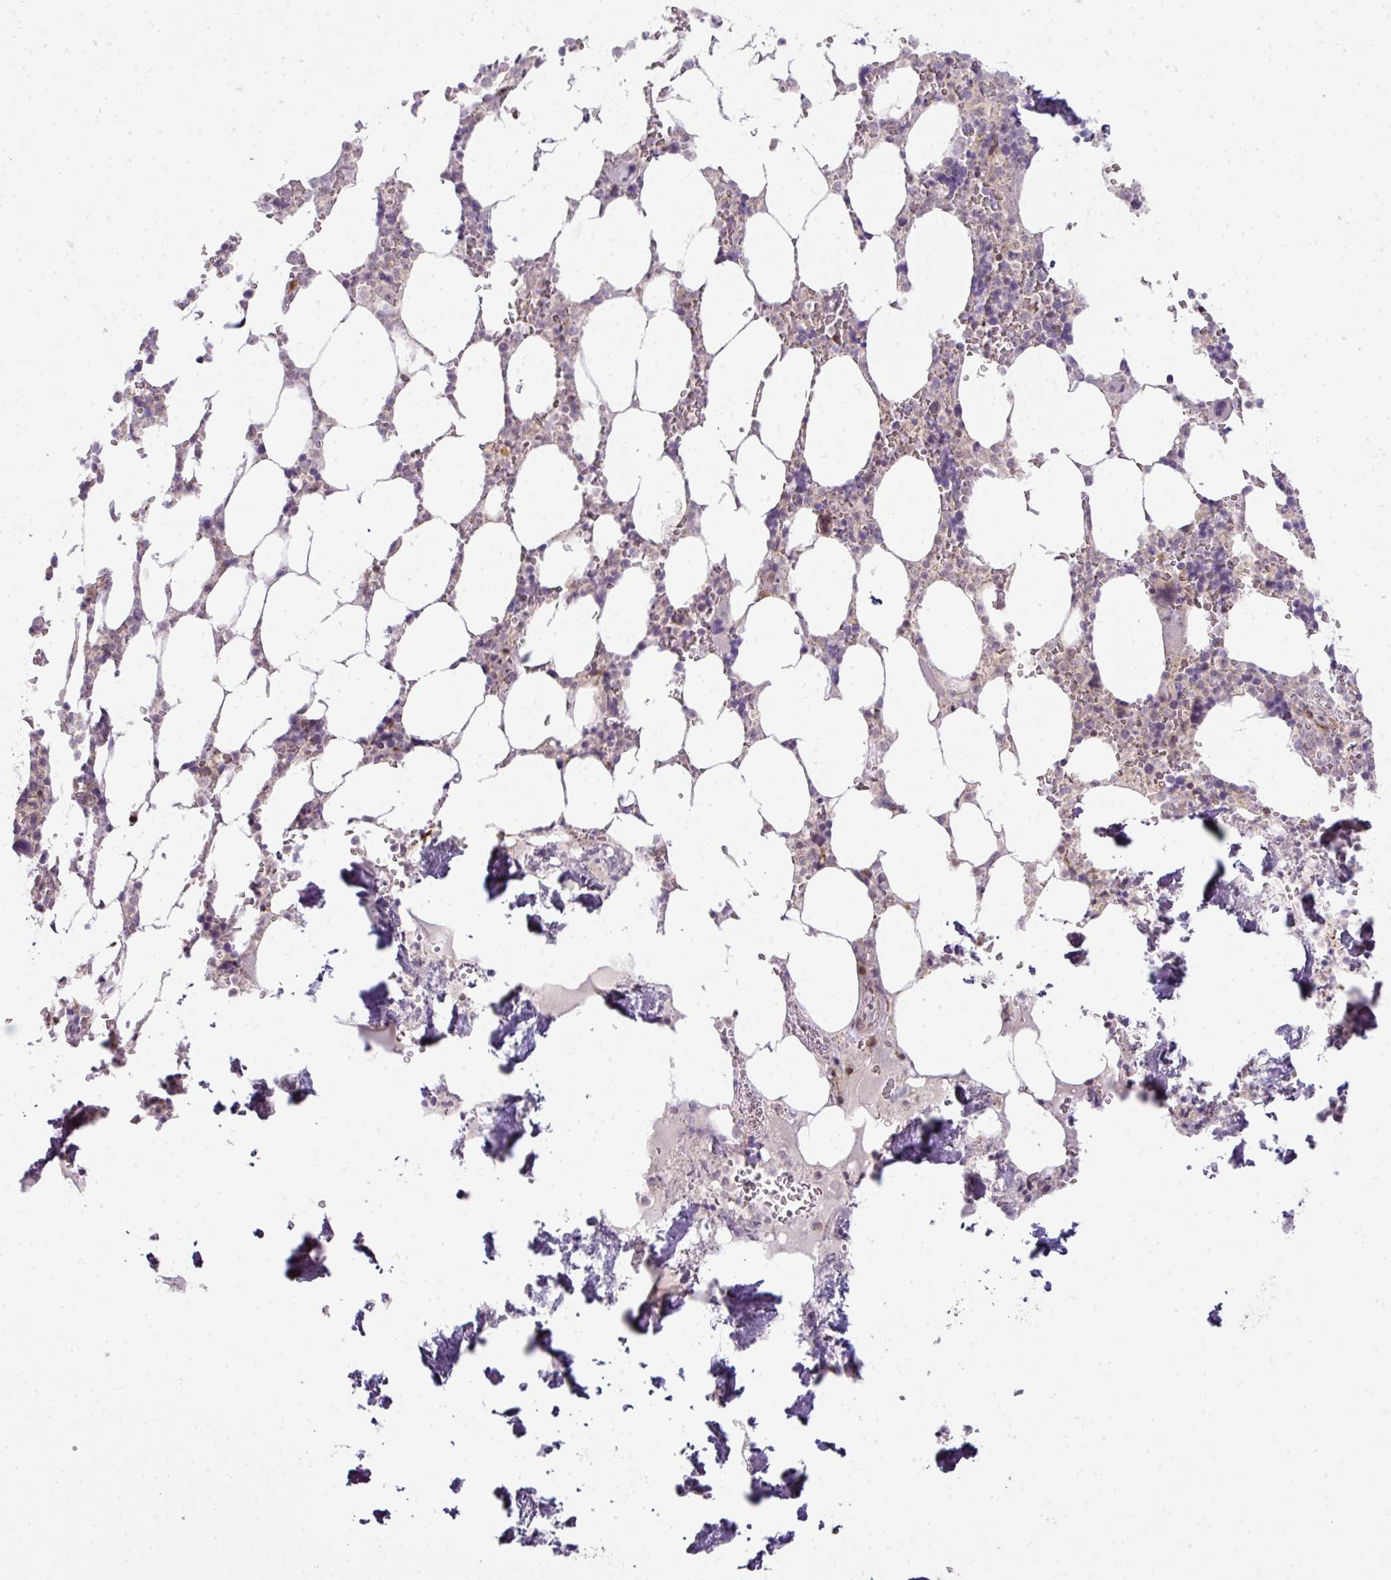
{"staining": {"intensity": "strong", "quantity": "<25%", "location": "nuclear"}, "tissue": "bone marrow", "cell_type": "Hematopoietic cells", "image_type": "normal", "snomed": [{"axis": "morphology", "description": "Normal tissue, NOS"}, {"axis": "topography", "description": "Bone marrow"}], "caption": "Bone marrow stained with a brown dye reveals strong nuclear positive expression in about <25% of hematopoietic cells.", "gene": "STAT5A", "patient": {"sex": "male", "age": 64}}